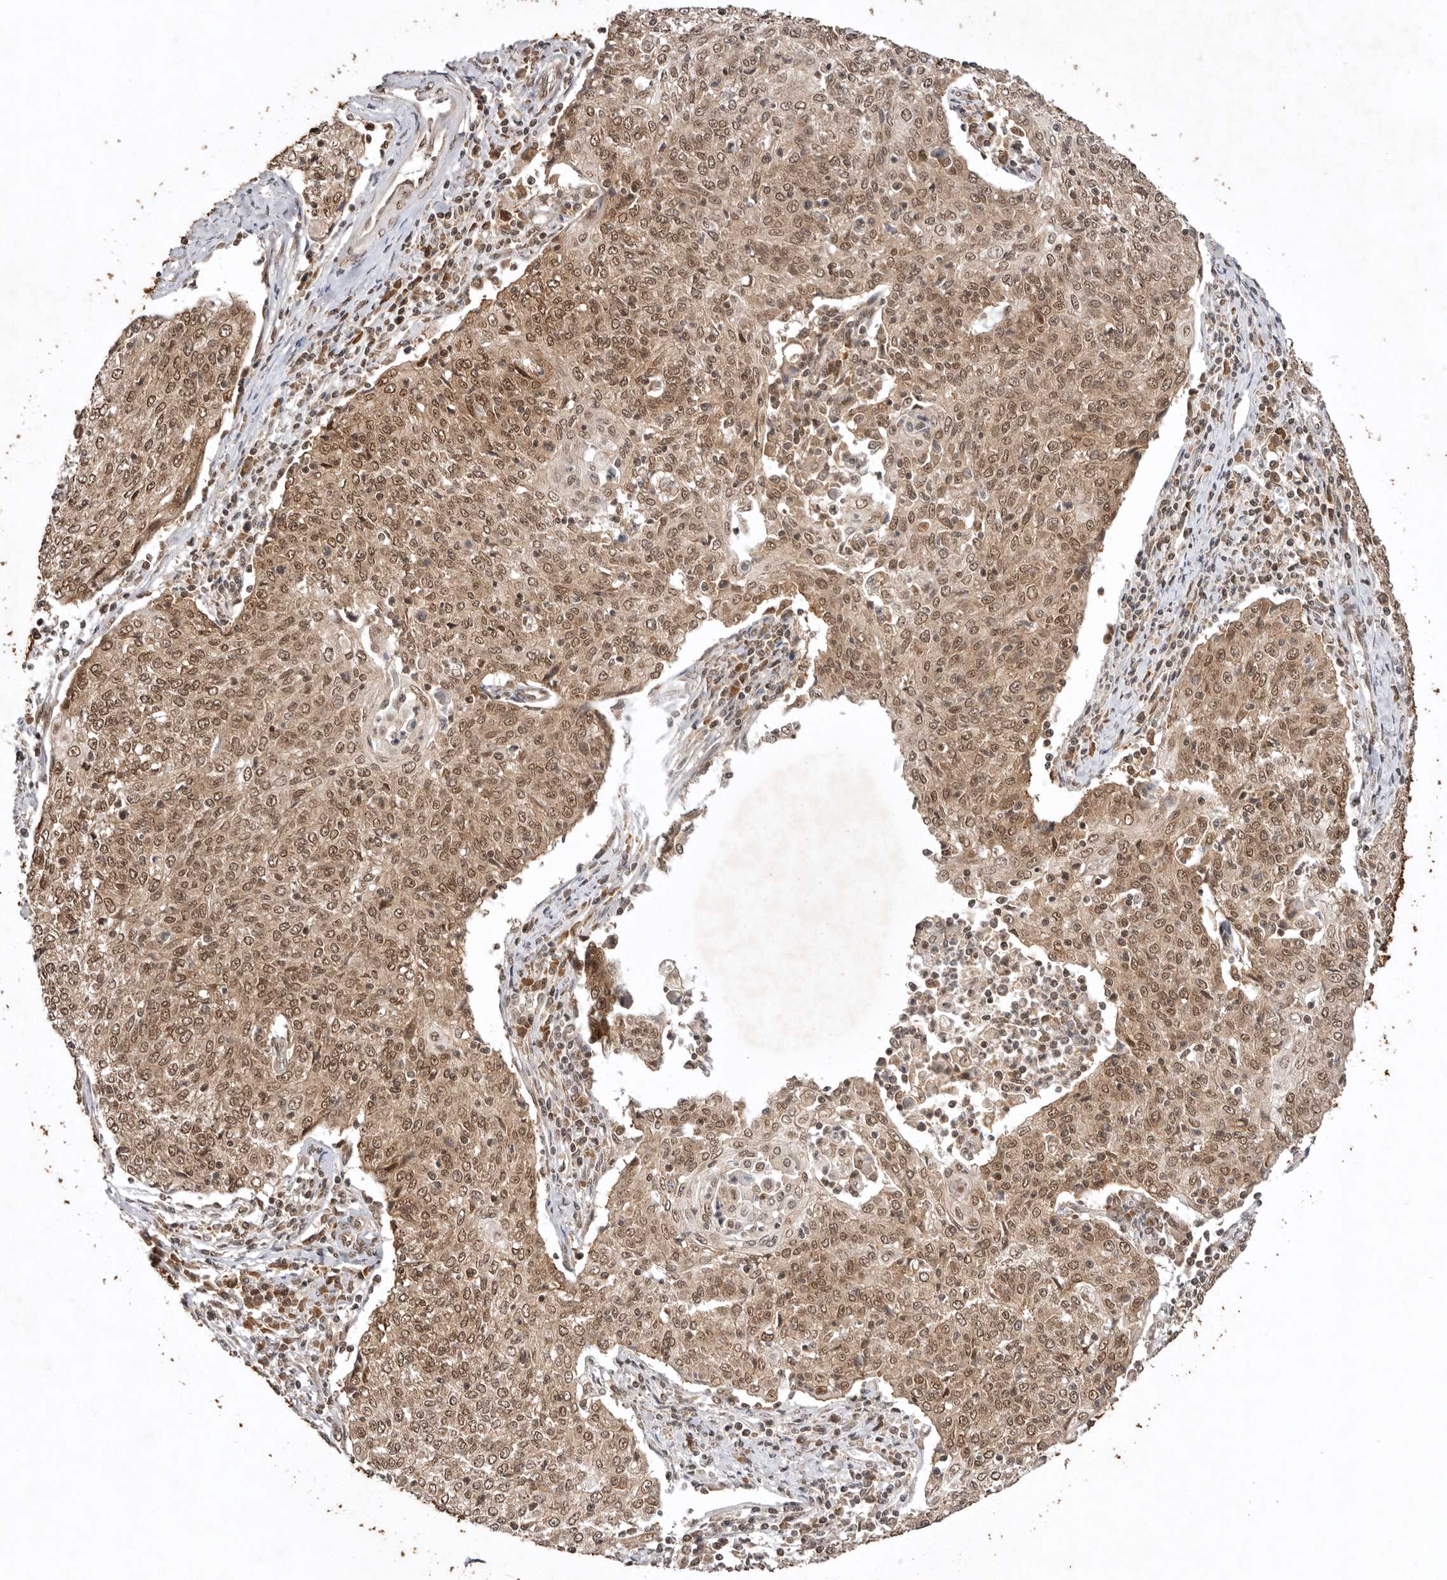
{"staining": {"intensity": "moderate", "quantity": ">75%", "location": "cytoplasmic/membranous,nuclear"}, "tissue": "cervical cancer", "cell_type": "Tumor cells", "image_type": "cancer", "snomed": [{"axis": "morphology", "description": "Squamous cell carcinoma, NOS"}, {"axis": "topography", "description": "Cervix"}], "caption": "Immunohistochemistry (DAB (3,3'-diaminobenzidine)) staining of cervical squamous cell carcinoma exhibits moderate cytoplasmic/membranous and nuclear protein expression in about >75% of tumor cells.", "gene": "TARS2", "patient": {"sex": "female", "age": 48}}